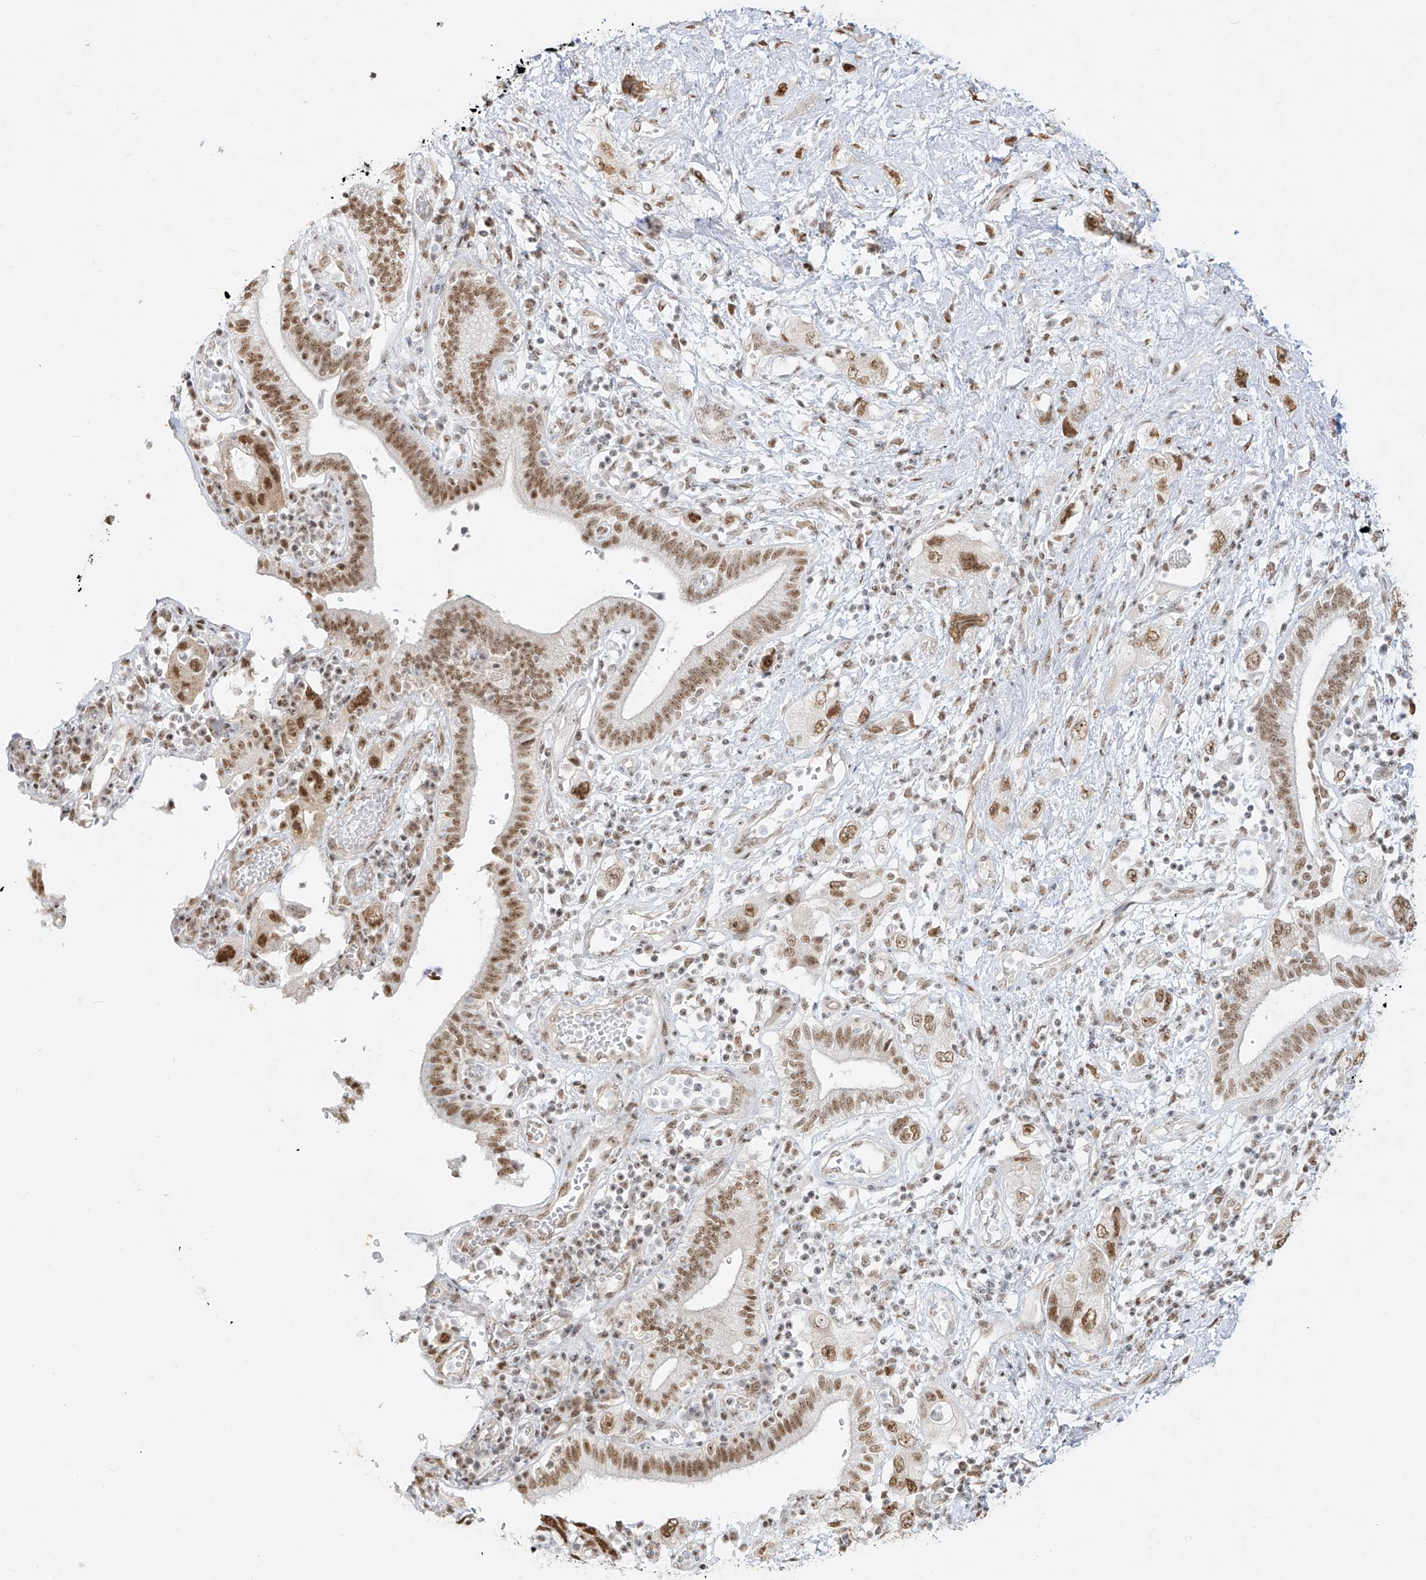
{"staining": {"intensity": "moderate", "quantity": ">75%", "location": "nuclear"}, "tissue": "pancreatic cancer", "cell_type": "Tumor cells", "image_type": "cancer", "snomed": [{"axis": "morphology", "description": "Adenocarcinoma, NOS"}, {"axis": "topography", "description": "Pancreas"}], "caption": "Brown immunohistochemical staining in human adenocarcinoma (pancreatic) demonstrates moderate nuclear positivity in about >75% of tumor cells.", "gene": "NHSL1", "patient": {"sex": "female", "age": 73}}